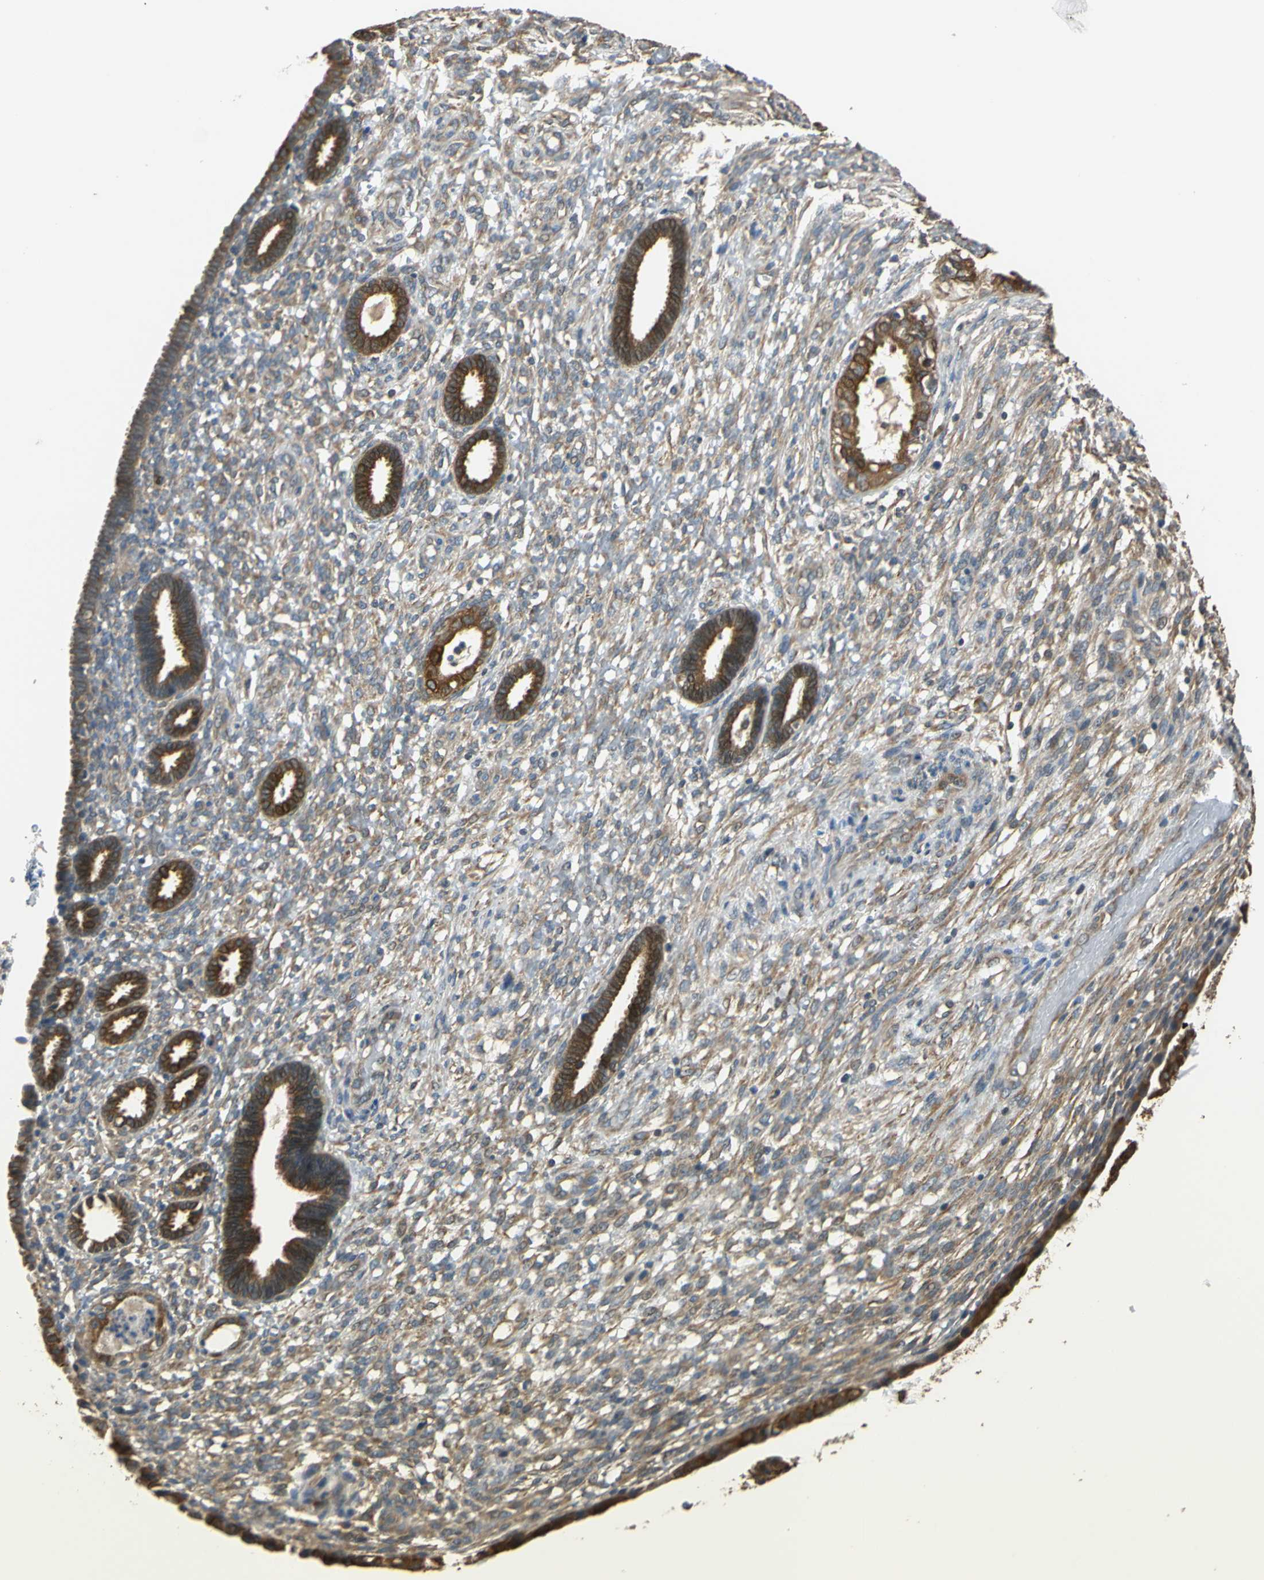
{"staining": {"intensity": "moderate", "quantity": "25%-75%", "location": "cytoplasmic/membranous"}, "tissue": "endometrium", "cell_type": "Cells in endometrial stroma", "image_type": "normal", "snomed": [{"axis": "morphology", "description": "Normal tissue, NOS"}, {"axis": "topography", "description": "Endometrium"}], "caption": "Endometrium stained for a protein (brown) demonstrates moderate cytoplasmic/membranous positive expression in about 25%-75% of cells in endometrial stroma.", "gene": "STX18", "patient": {"sex": "female", "age": 61}}